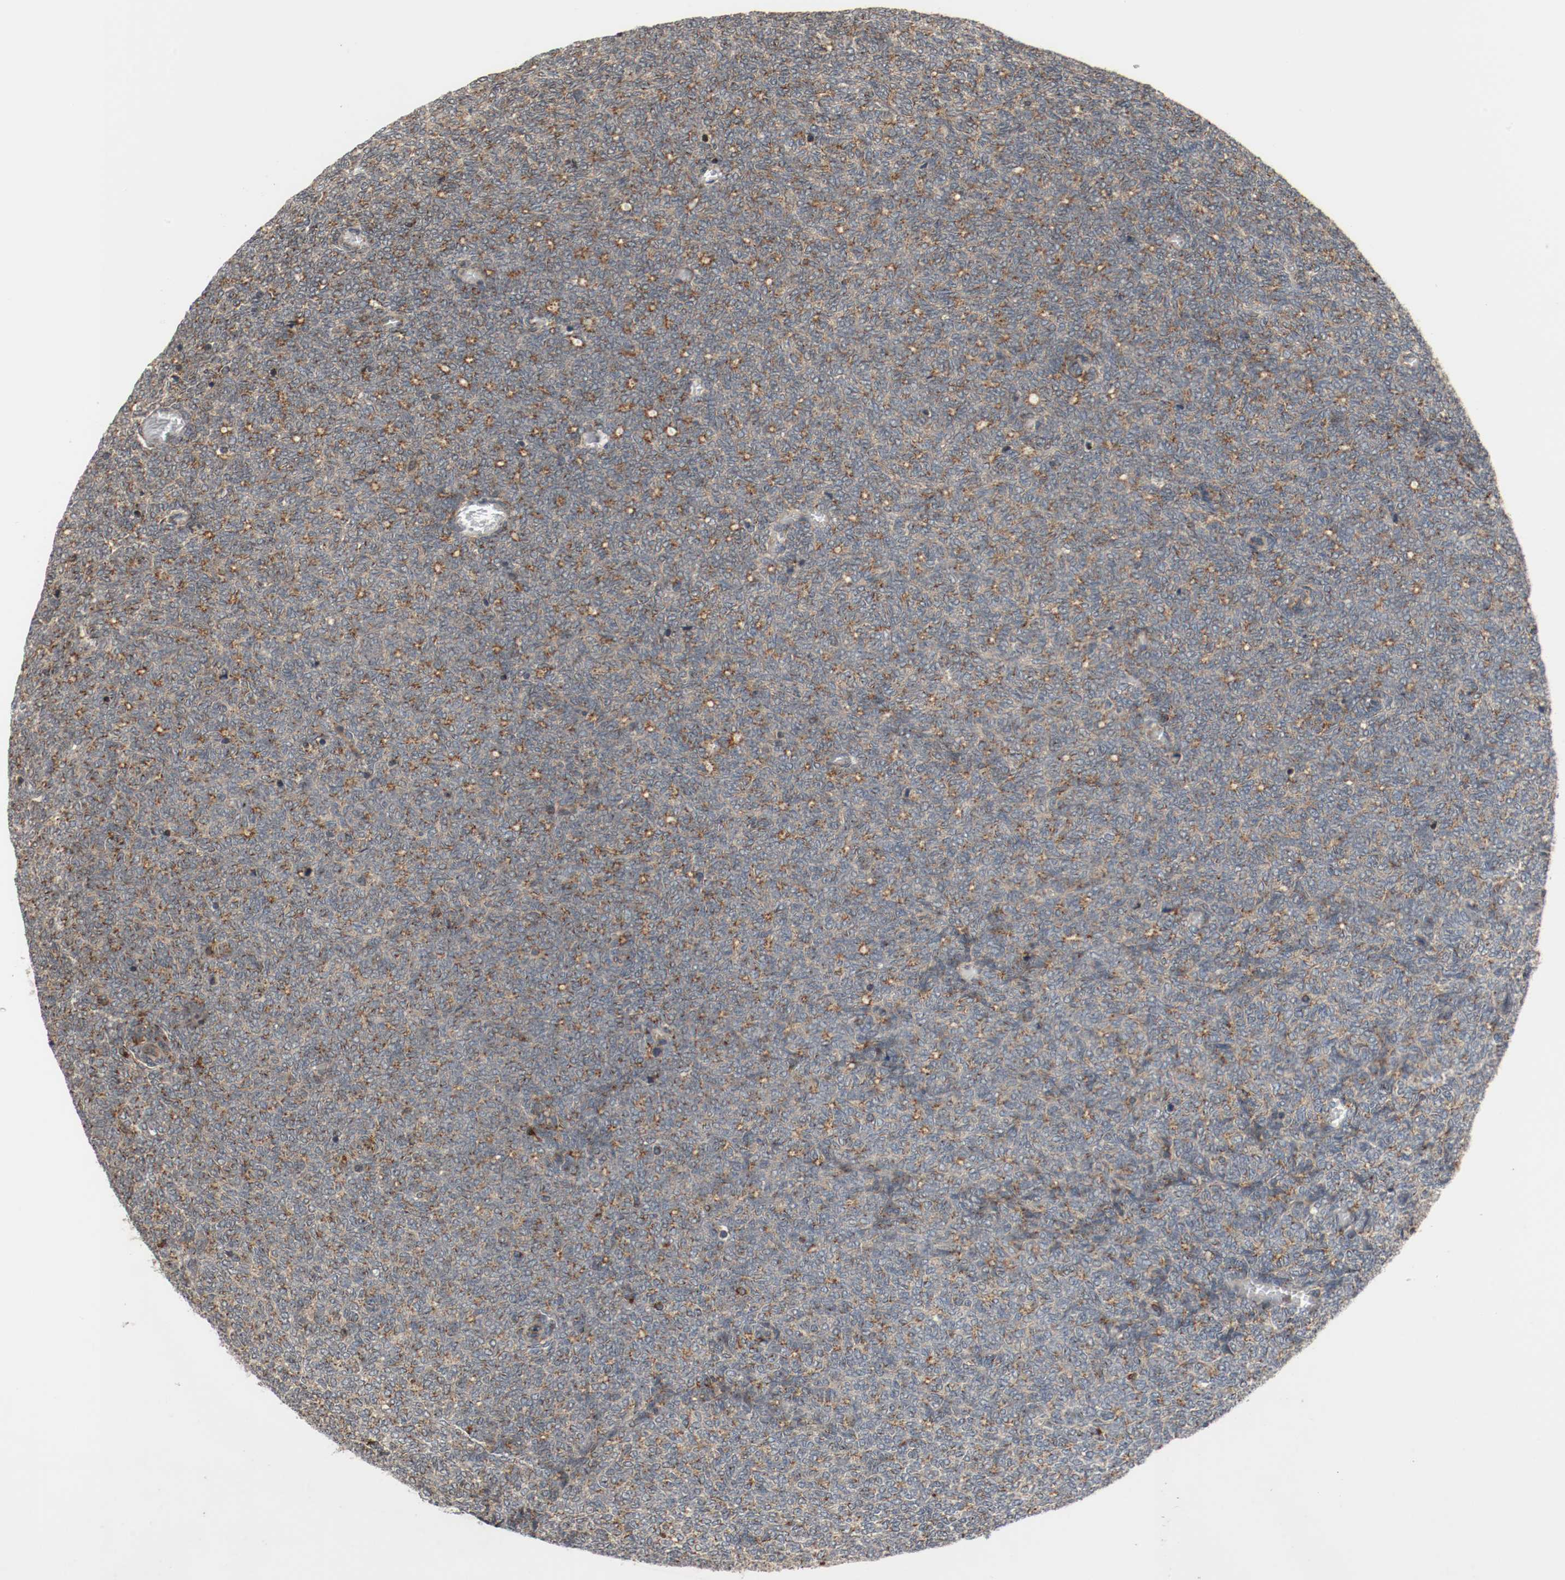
{"staining": {"intensity": "strong", "quantity": ">75%", "location": "cytoplasmic/membranous"}, "tissue": "renal cancer", "cell_type": "Tumor cells", "image_type": "cancer", "snomed": [{"axis": "morphology", "description": "Neoplasm, malignant, NOS"}, {"axis": "topography", "description": "Kidney"}], "caption": "Tumor cells display strong cytoplasmic/membranous staining in approximately >75% of cells in renal cancer (neoplasm (malignant)). (Brightfield microscopy of DAB IHC at high magnification).", "gene": "LAMP2", "patient": {"sex": "male", "age": 28}}